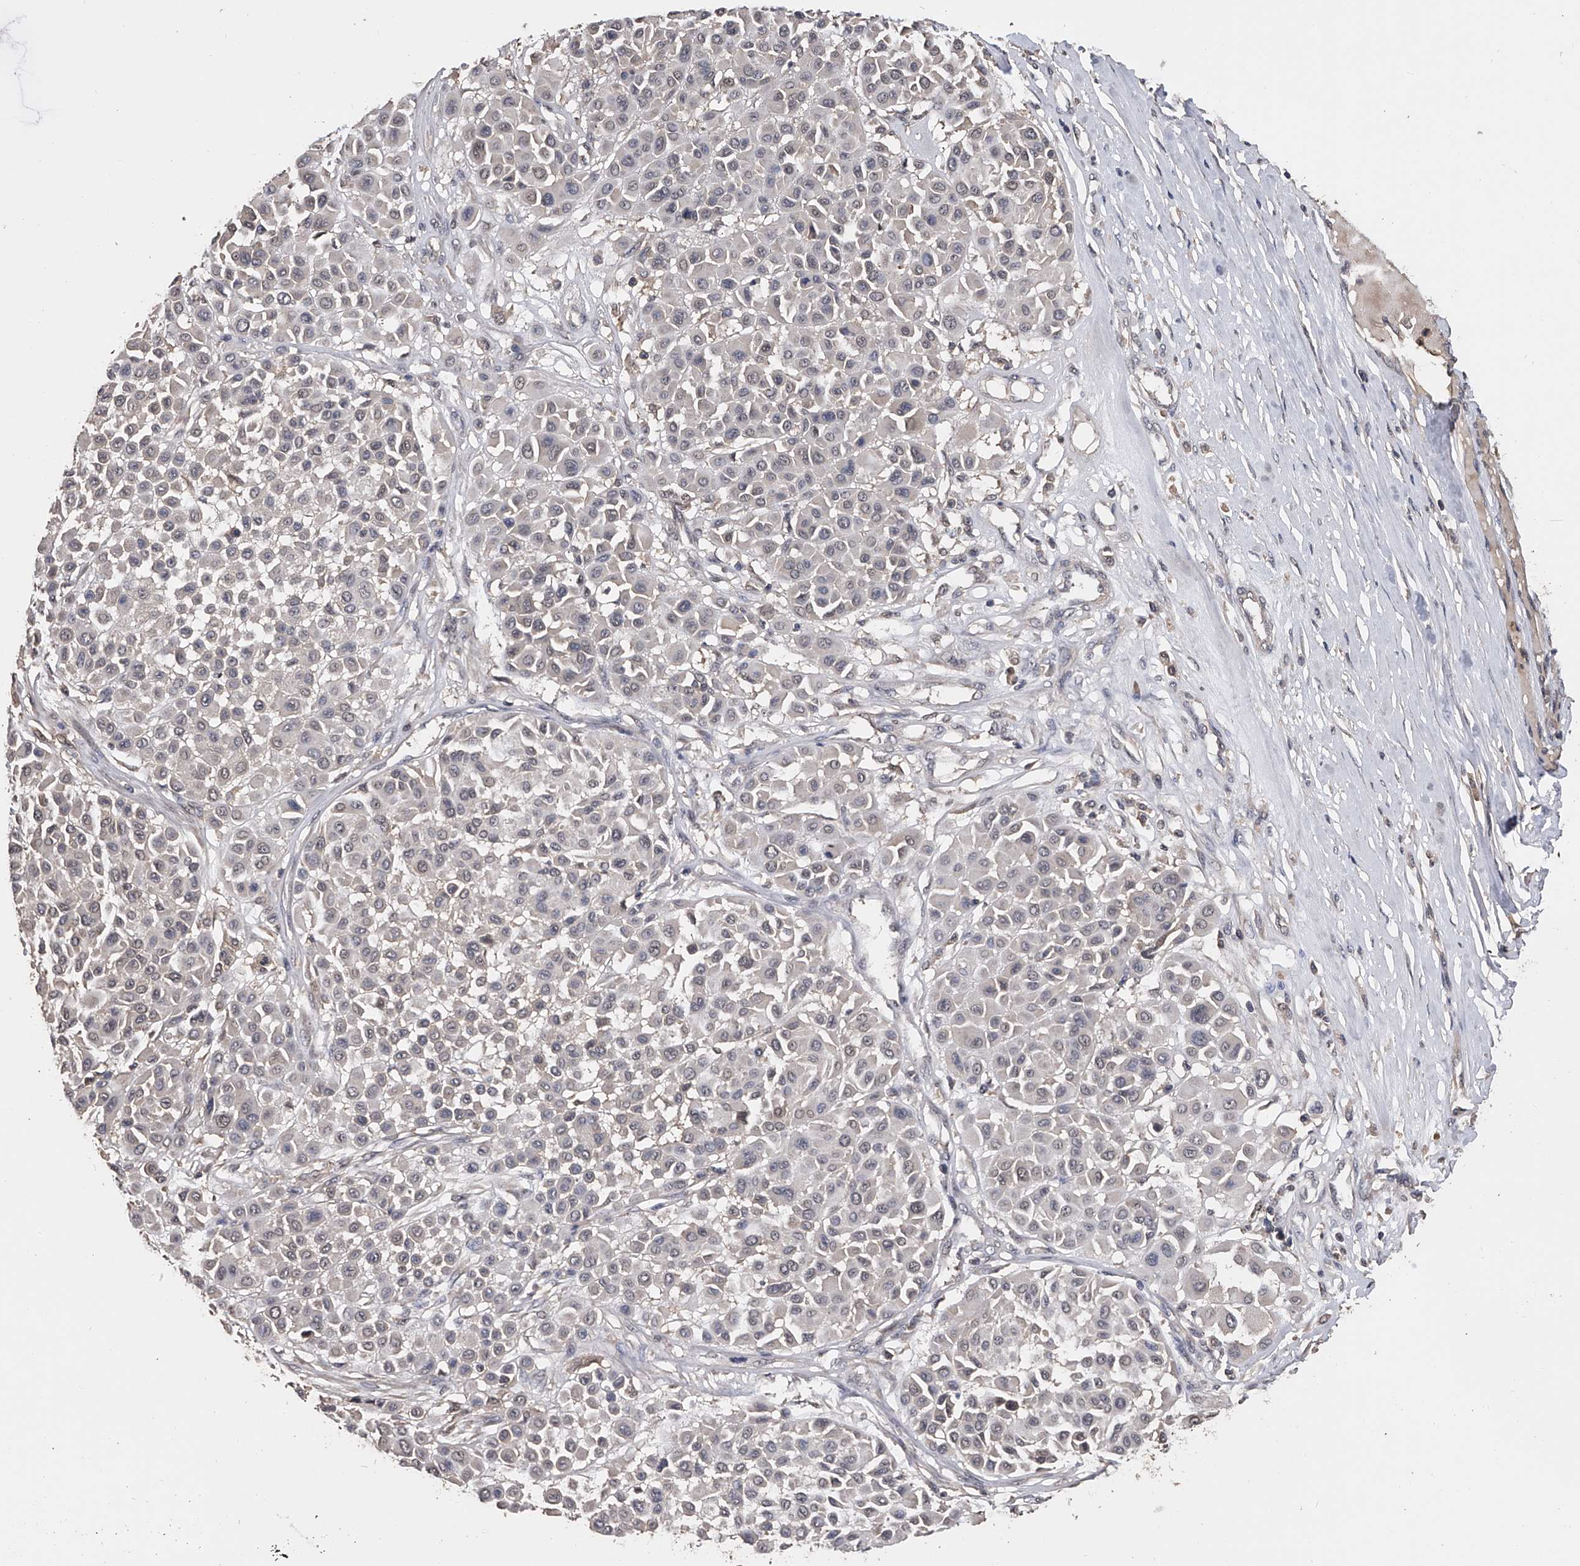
{"staining": {"intensity": "negative", "quantity": "none", "location": "none"}, "tissue": "melanoma", "cell_type": "Tumor cells", "image_type": "cancer", "snomed": [{"axis": "morphology", "description": "Malignant melanoma, Metastatic site"}, {"axis": "topography", "description": "Soft tissue"}], "caption": "Immunohistochemistry image of human melanoma stained for a protein (brown), which displays no expression in tumor cells. Brightfield microscopy of immunohistochemistry stained with DAB (brown) and hematoxylin (blue), captured at high magnification.", "gene": "EFCAB7", "patient": {"sex": "male", "age": 41}}